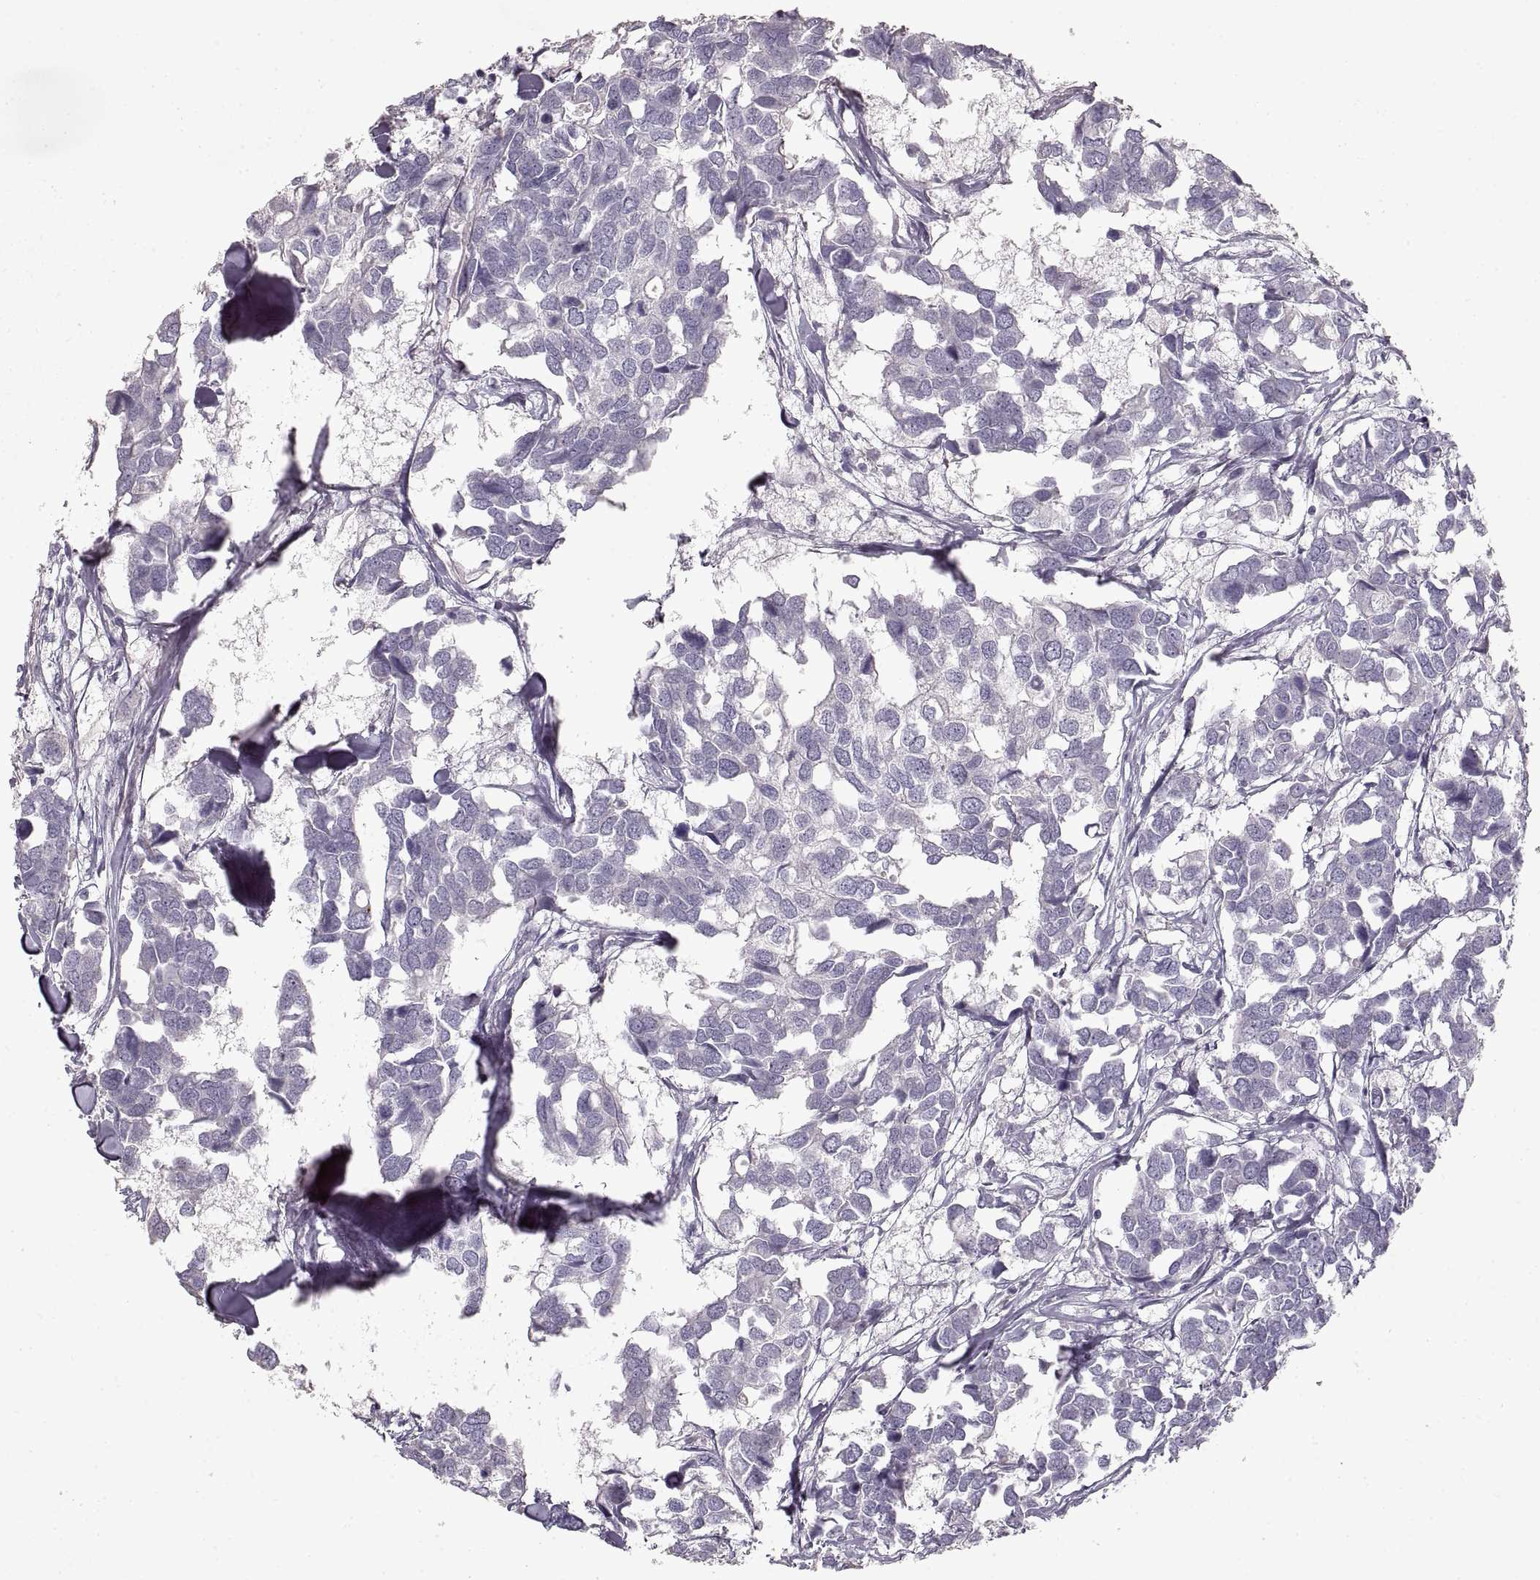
{"staining": {"intensity": "negative", "quantity": "none", "location": "none"}, "tissue": "breast cancer", "cell_type": "Tumor cells", "image_type": "cancer", "snomed": [{"axis": "morphology", "description": "Duct carcinoma"}, {"axis": "topography", "description": "Breast"}], "caption": "The micrograph displays no significant expression in tumor cells of breast cancer.", "gene": "ZP3", "patient": {"sex": "female", "age": 83}}